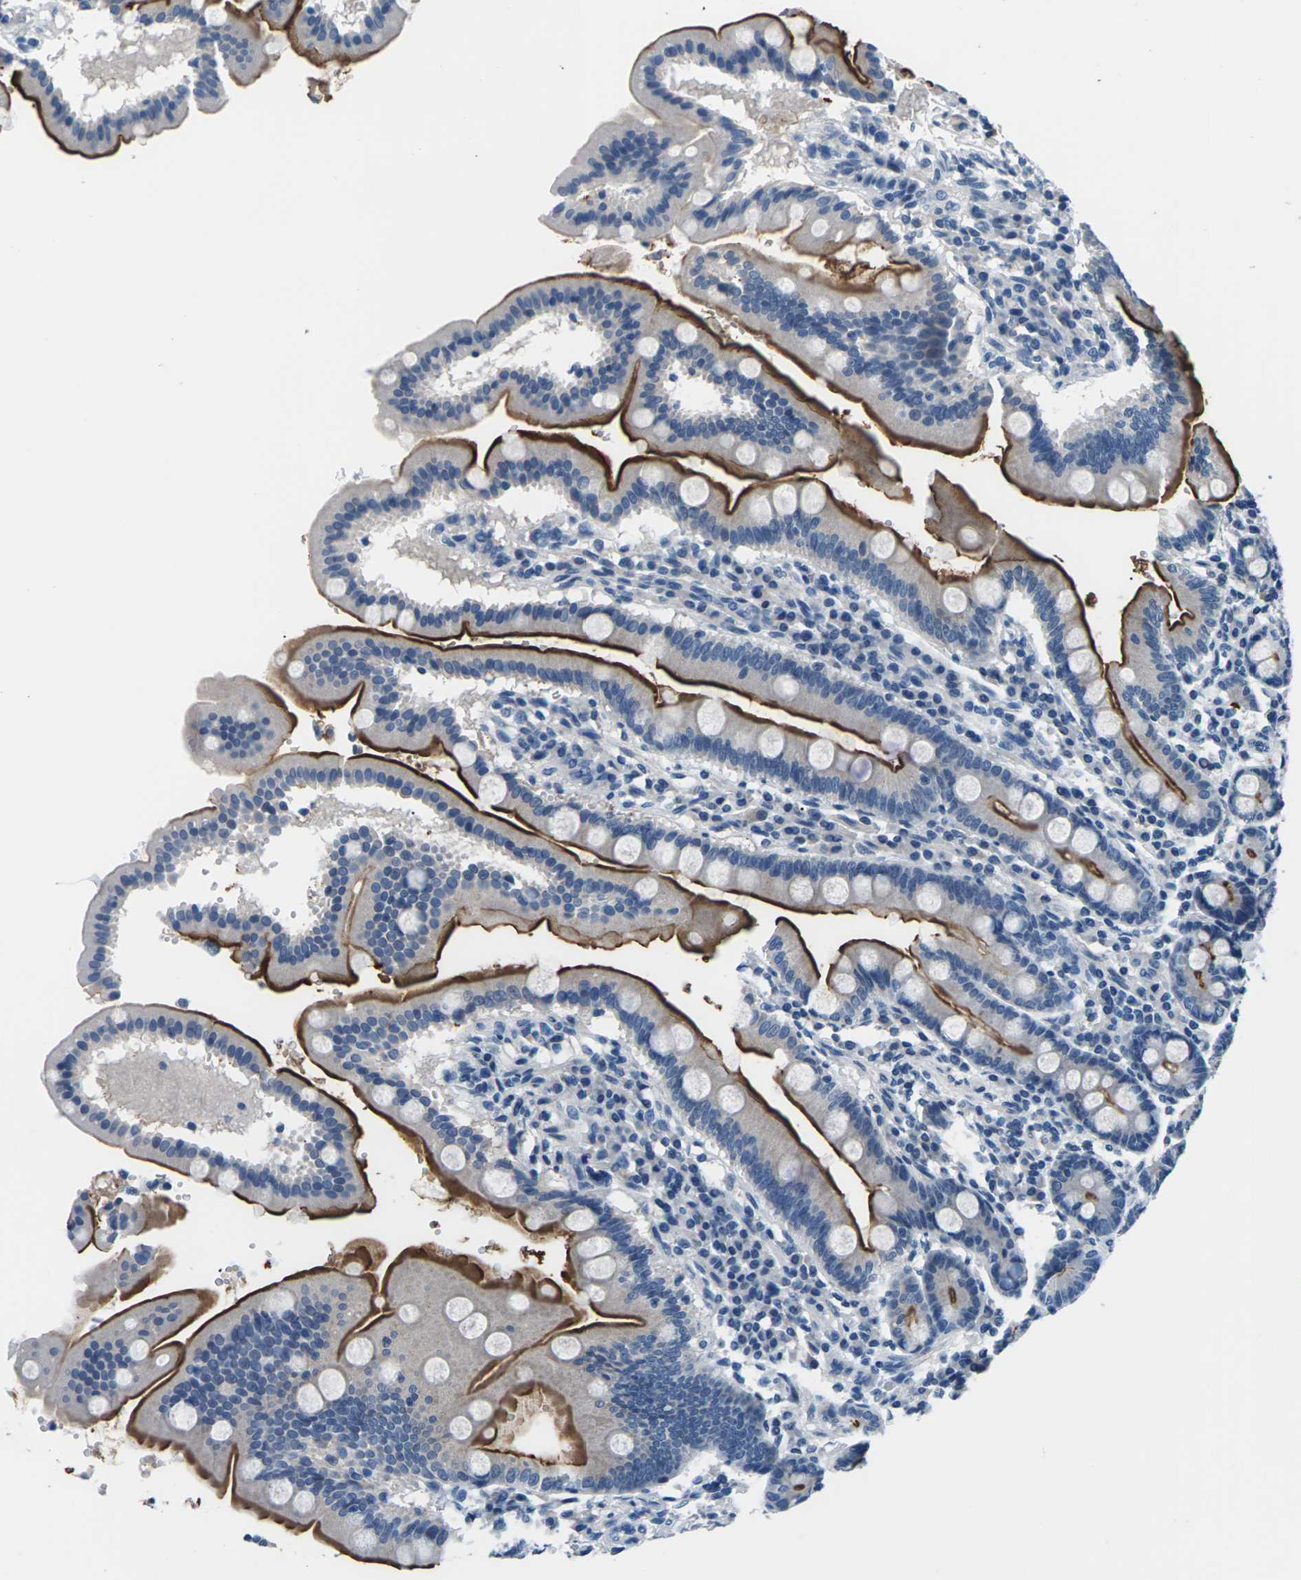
{"staining": {"intensity": "strong", "quantity": "25%-75%", "location": "cytoplasmic/membranous"}, "tissue": "duodenum", "cell_type": "Glandular cells", "image_type": "normal", "snomed": [{"axis": "morphology", "description": "Normal tissue, NOS"}, {"axis": "topography", "description": "Duodenum"}], "caption": "An immunohistochemistry histopathology image of unremarkable tissue is shown. Protein staining in brown labels strong cytoplasmic/membranous positivity in duodenum within glandular cells. (DAB IHC with brightfield microscopy, high magnification).", "gene": "UMOD", "patient": {"sex": "male", "age": 50}}